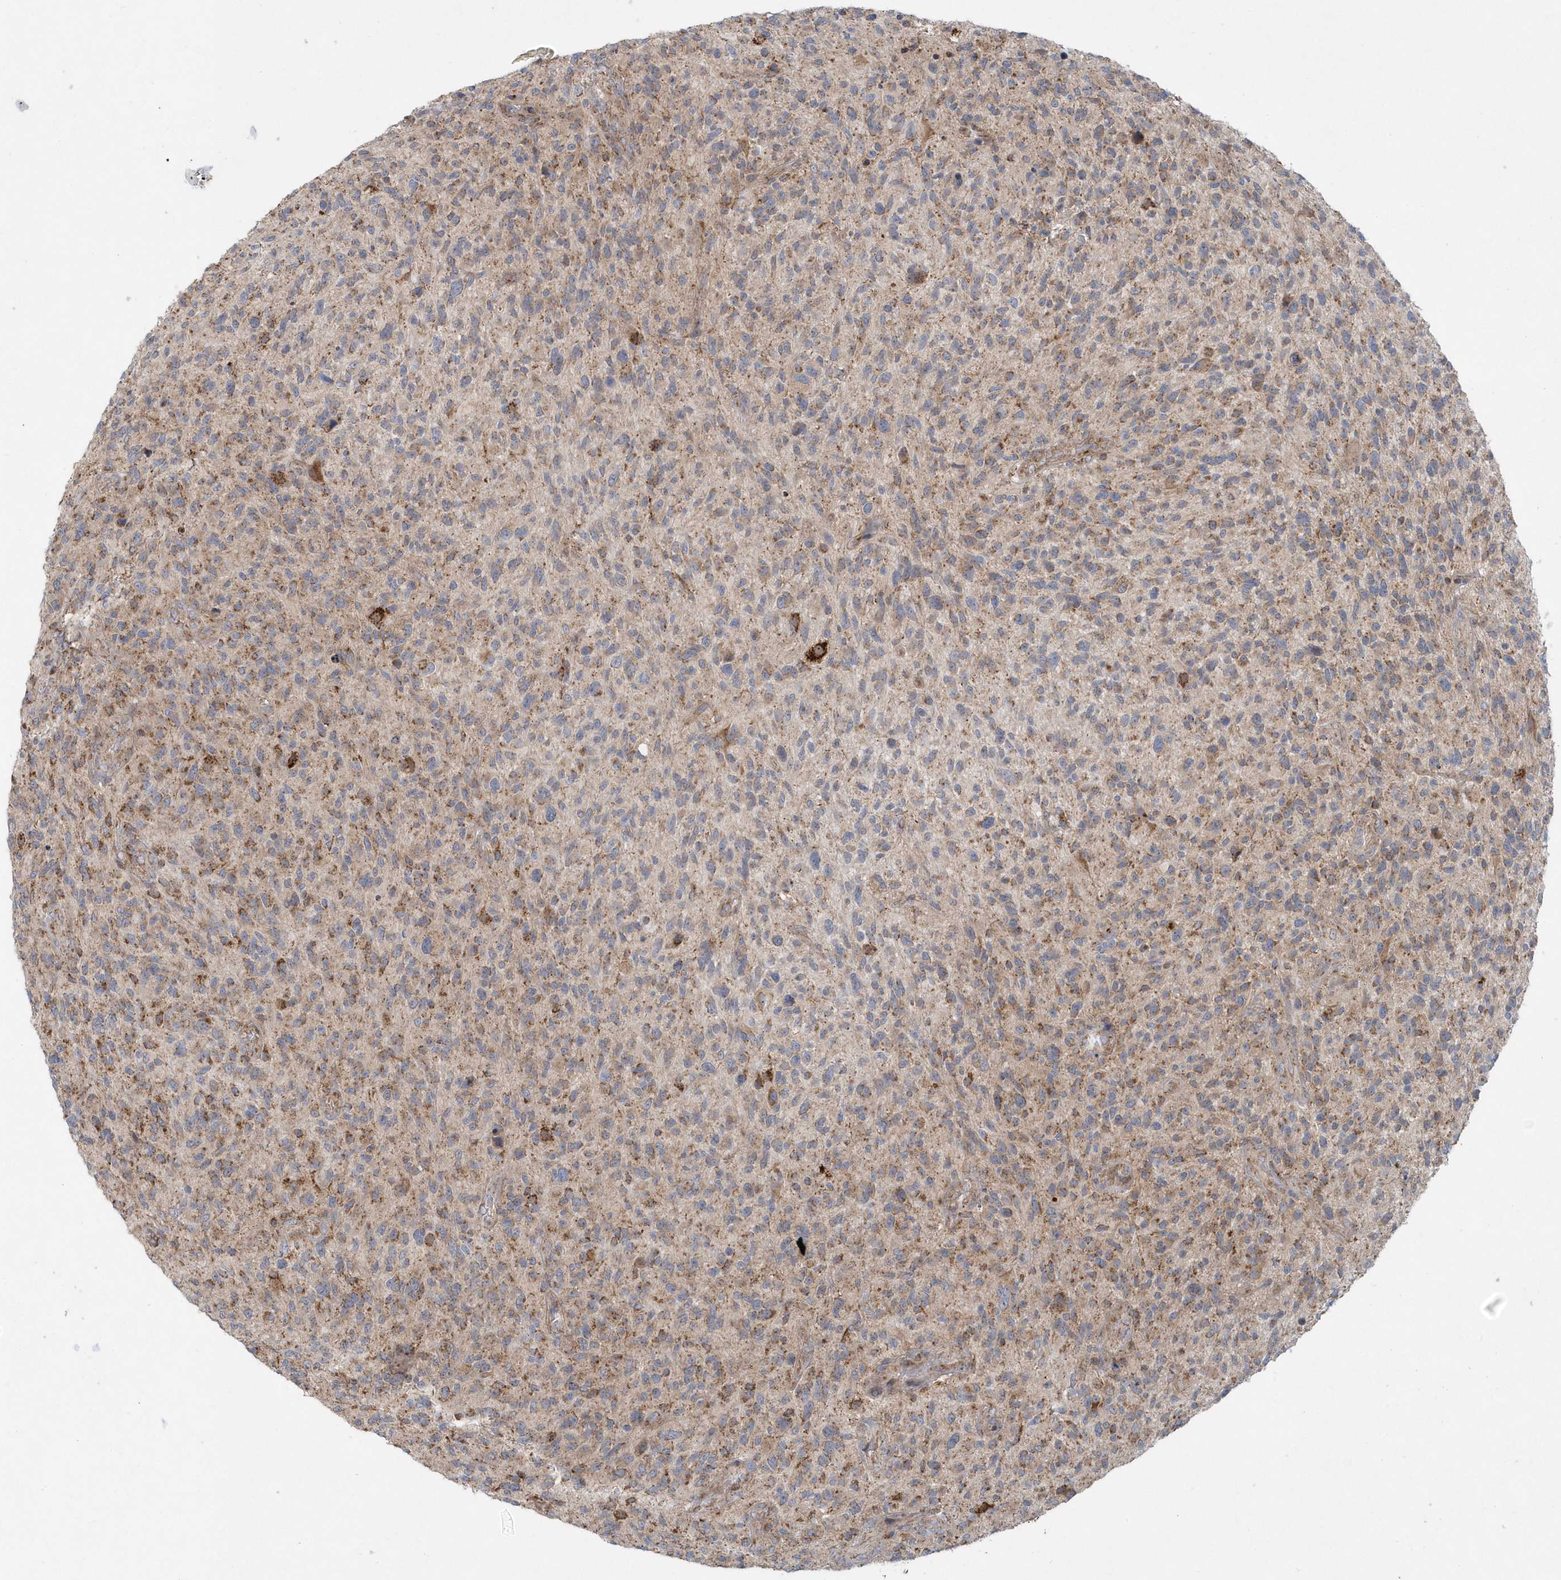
{"staining": {"intensity": "weak", "quantity": "25%-75%", "location": "cytoplasmic/membranous"}, "tissue": "glioma", "cell_type": "Tumor cells", "image_type": "cancer", "snomed": [{"axis": "morphology", "description": "Glioma, malignant, High grade"}, {"axis": "topography", "description": "Brain"}], "caption": "Glioma was stained to show a protein in brown. There is low levels of weak cytoplasmic/membranous staining in about 25%-75% of tumor cells.", "gene": "PPP1R7", "patient": {"sex": "male", "age": 47}}